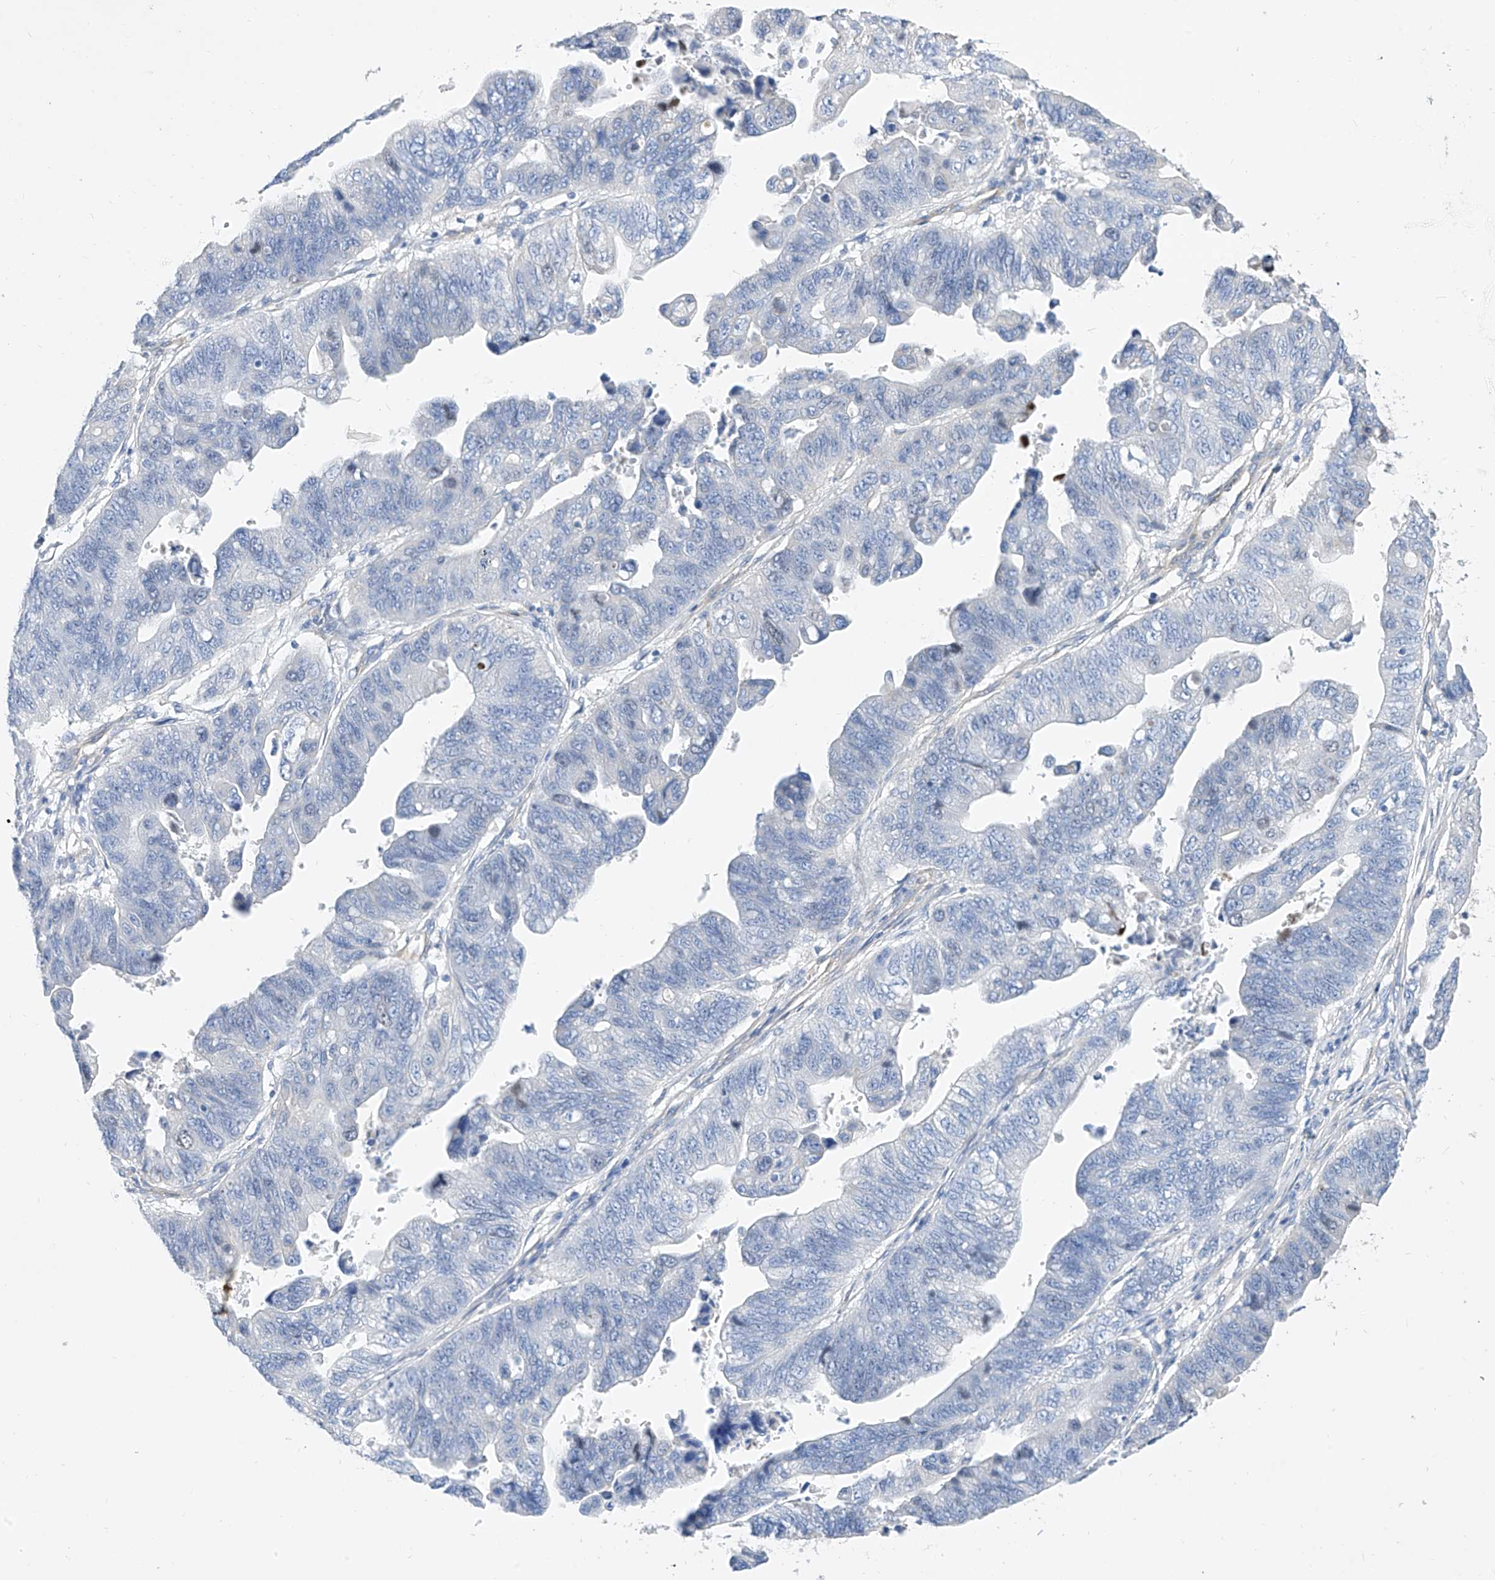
{"staining": {"intensity": "negative", "quantity": "none", "location": "none"}, "tissue": "stomach cancer", "cell_type": "Tumor cells", "image_type": "cancer", "snomed": [{"axis": "morphology", "description": "Adenocarcinoma, NOS"}, {"axis": "topography", "description": "Stomach"}], "caption": "A histopathology image of human stomach adenocarcinoma is negative for staining in tumor cells.", "gene": "SCGB2A1", "patient": {"sex": "male", "age": 59}}